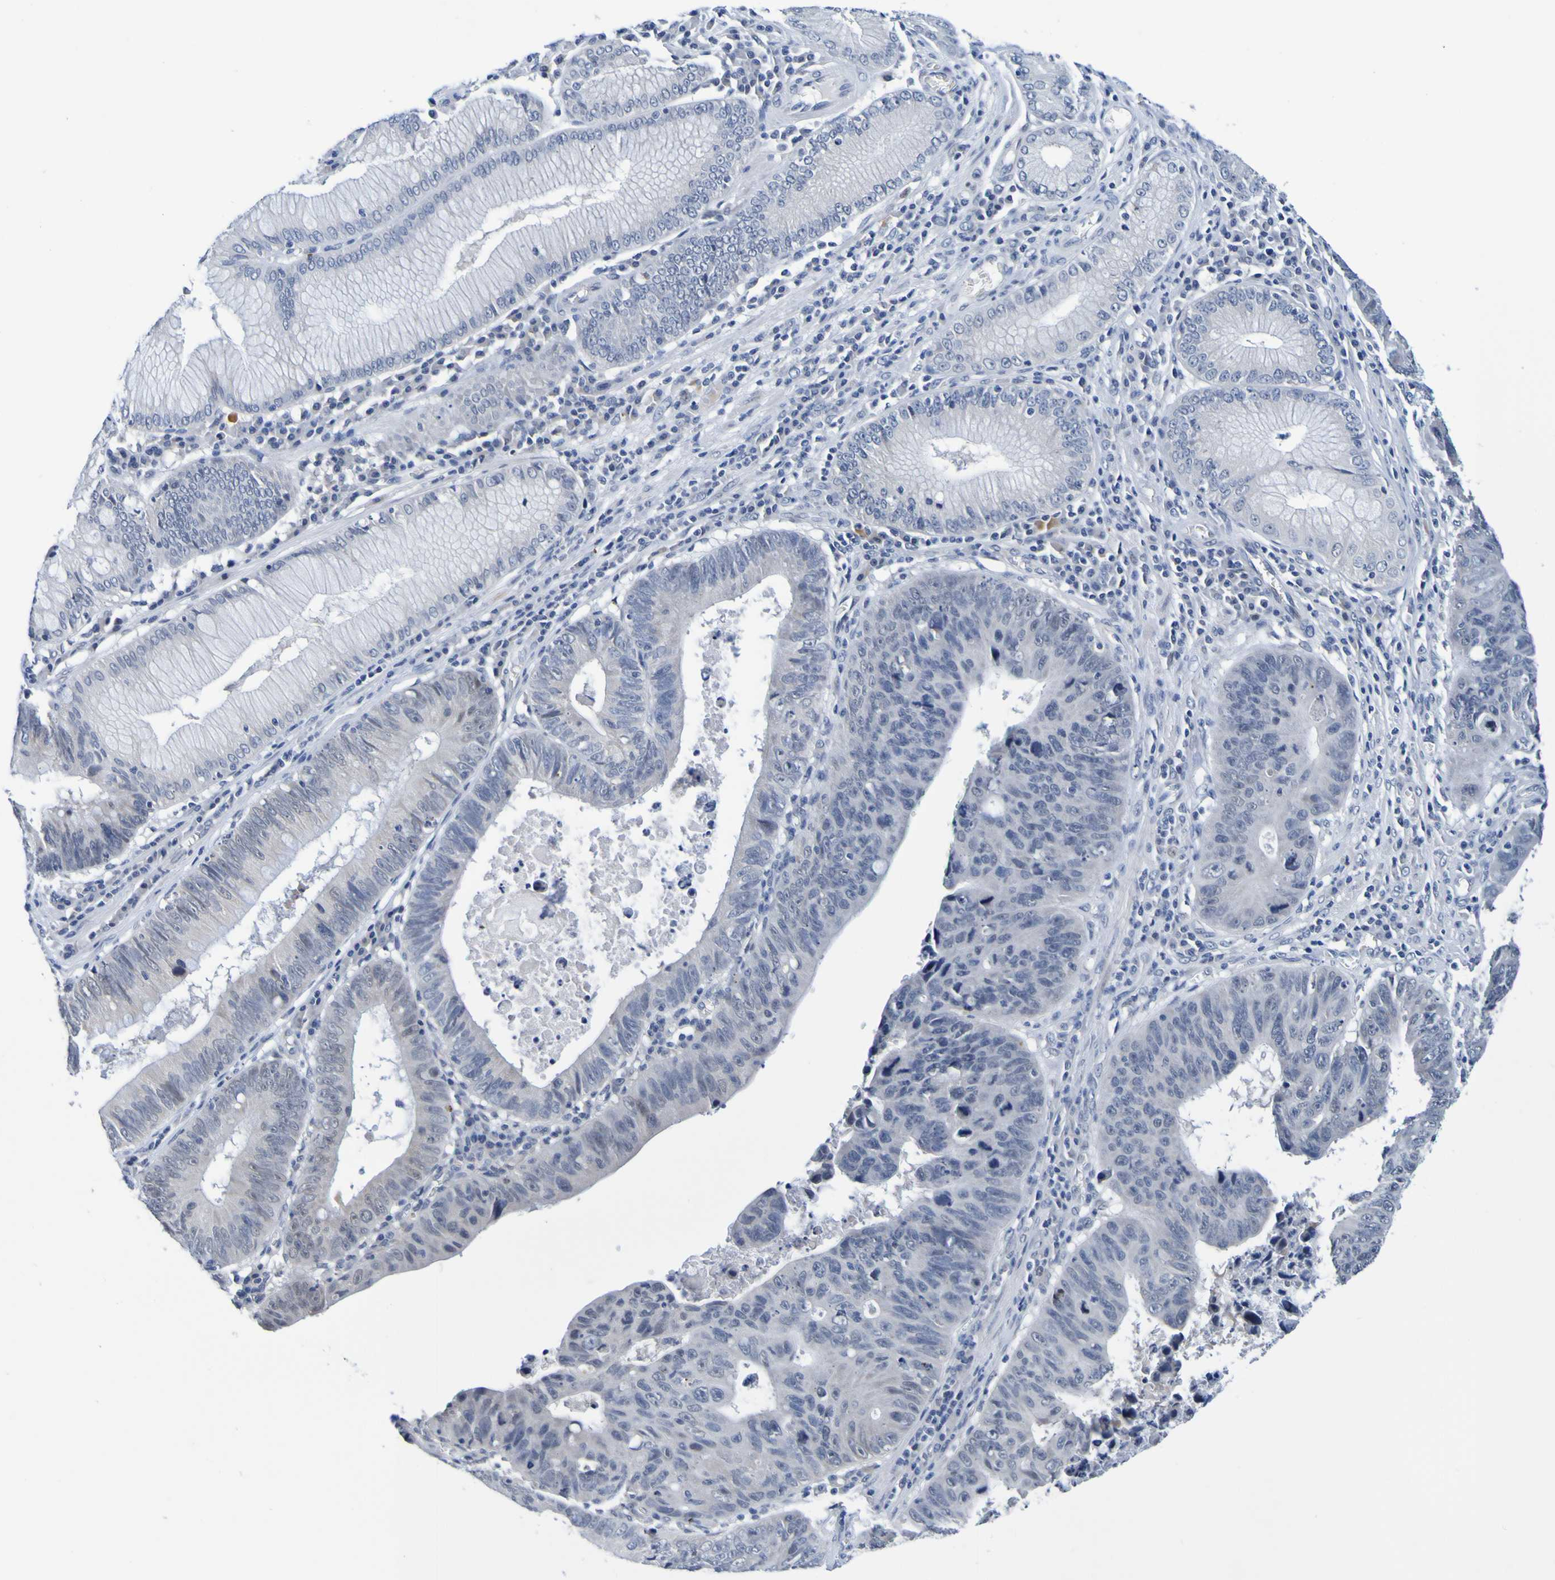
{"staining": {"intensity": "negative", "quantity": "none", "location": "none"}, "tissue": "stomach cancer", "cell_type": "Tumor cells", "image_type": "cancer", "snomed": [{"axis": "morphology", "description": "Adenocarcinoma, NOS"}, {"axis": "topography", "description": "Stomach"}], "caption": "DAB (3,3'-diaminobenzidine) immunohistochemical staining of human stomach adenocarcinoma demonstrates no significant staining in tumor cells.", "gene": "VMA21", "patient": {"sex": "male", "age": 59}}